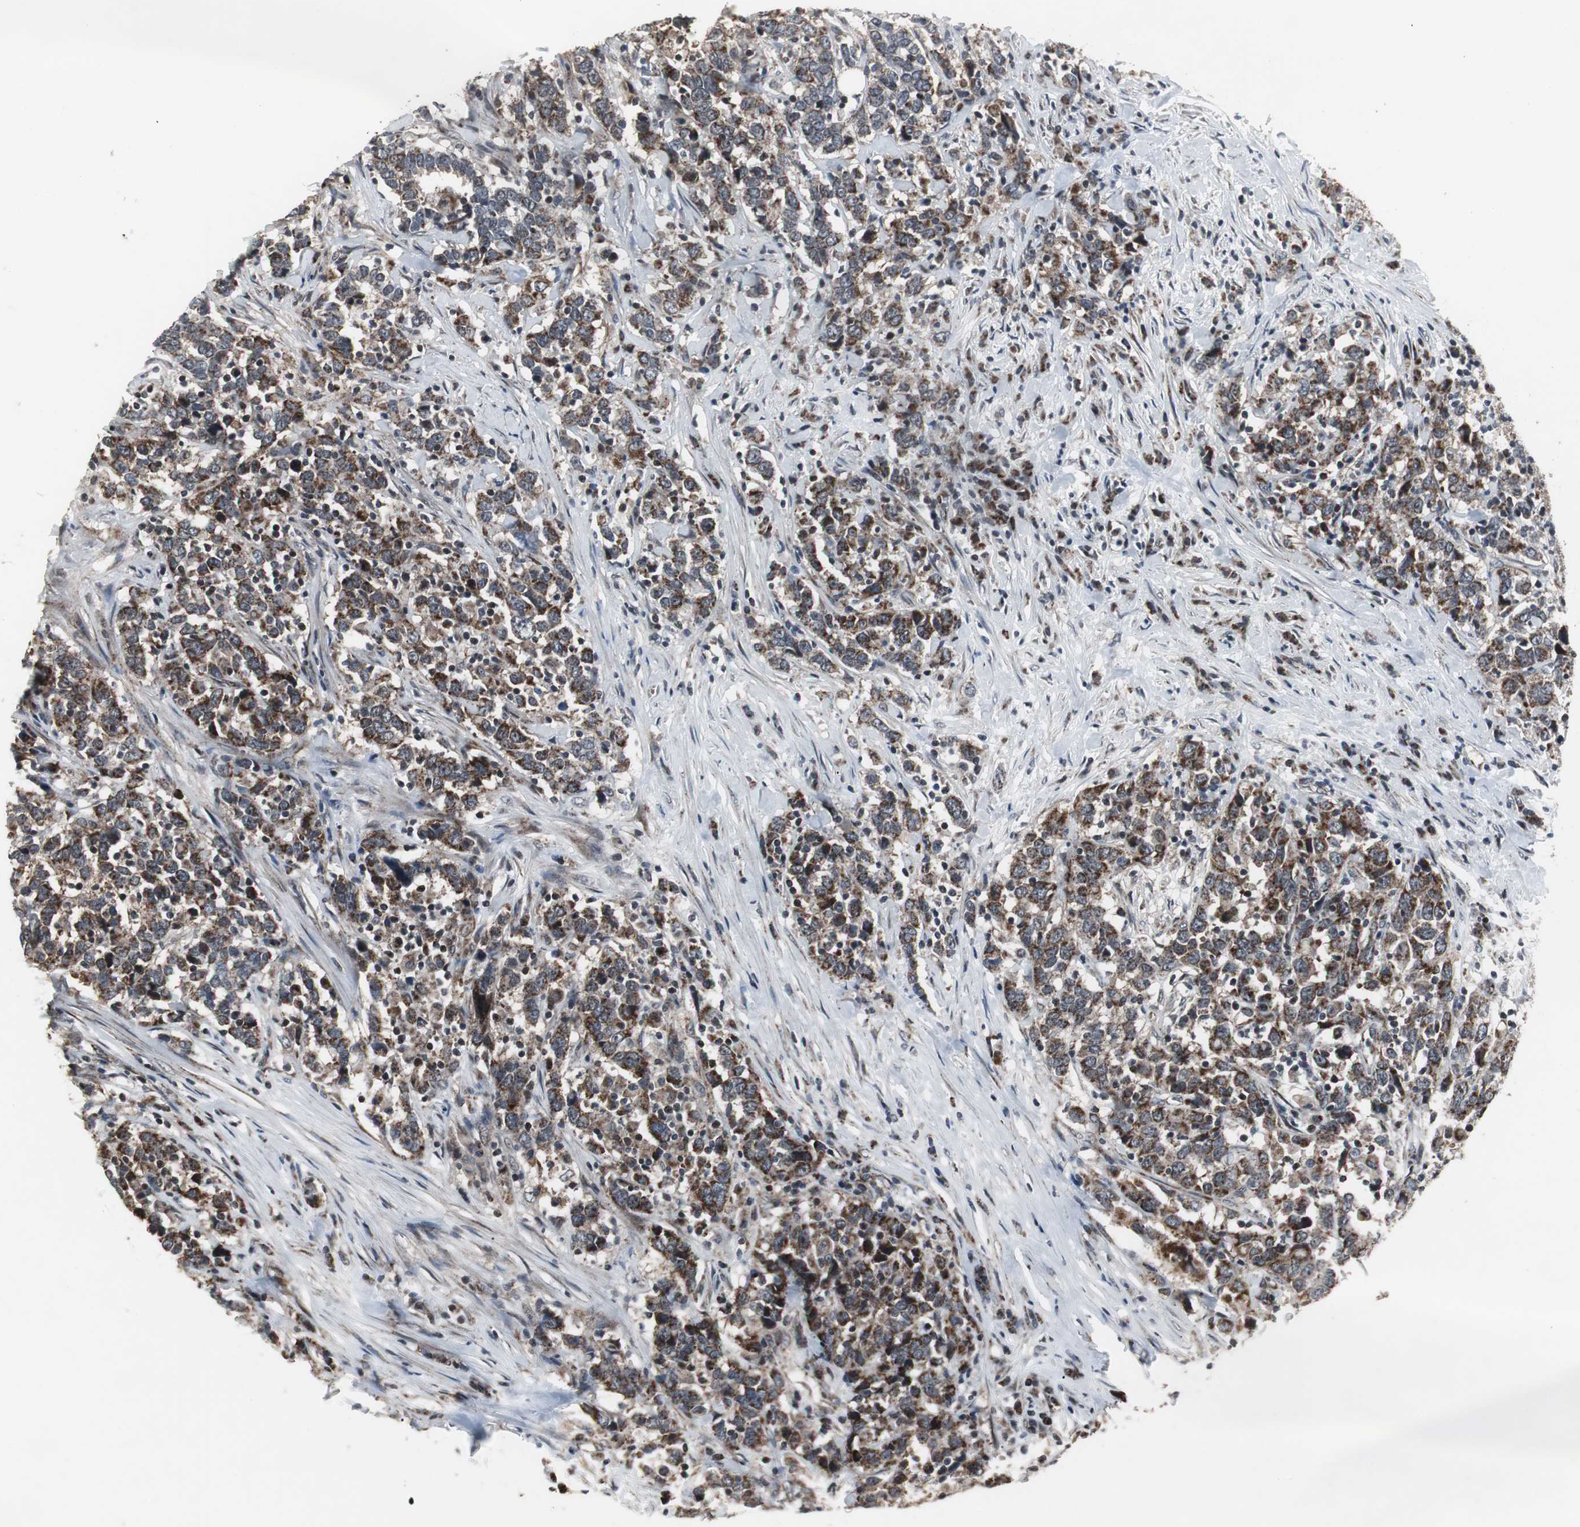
{"staining": {"intensity": "strong", "quantity": ">75%", "location": "cytoplasmic/membranous"}, "tissue": "urothelial cancer", "cell_type": "Tumor cells", "image_type": "cancer", "snomed": [{"axis": "morphology", "description": "Urothelial carcinoma, High grade"}, {"axis": "topography", "description": "Urinary bladder"}], "caption": "Immunohistochemistry (IHC) of urothelial cancer reveals high levels of strong cytoplasmic/membranous expression in approximately >75% of tumor cells. (brown staining indicates protein expression, while blue staining denotes nuclei).", "gene": "MRPL40", "patient": {"sex": "male", "age": 61}}